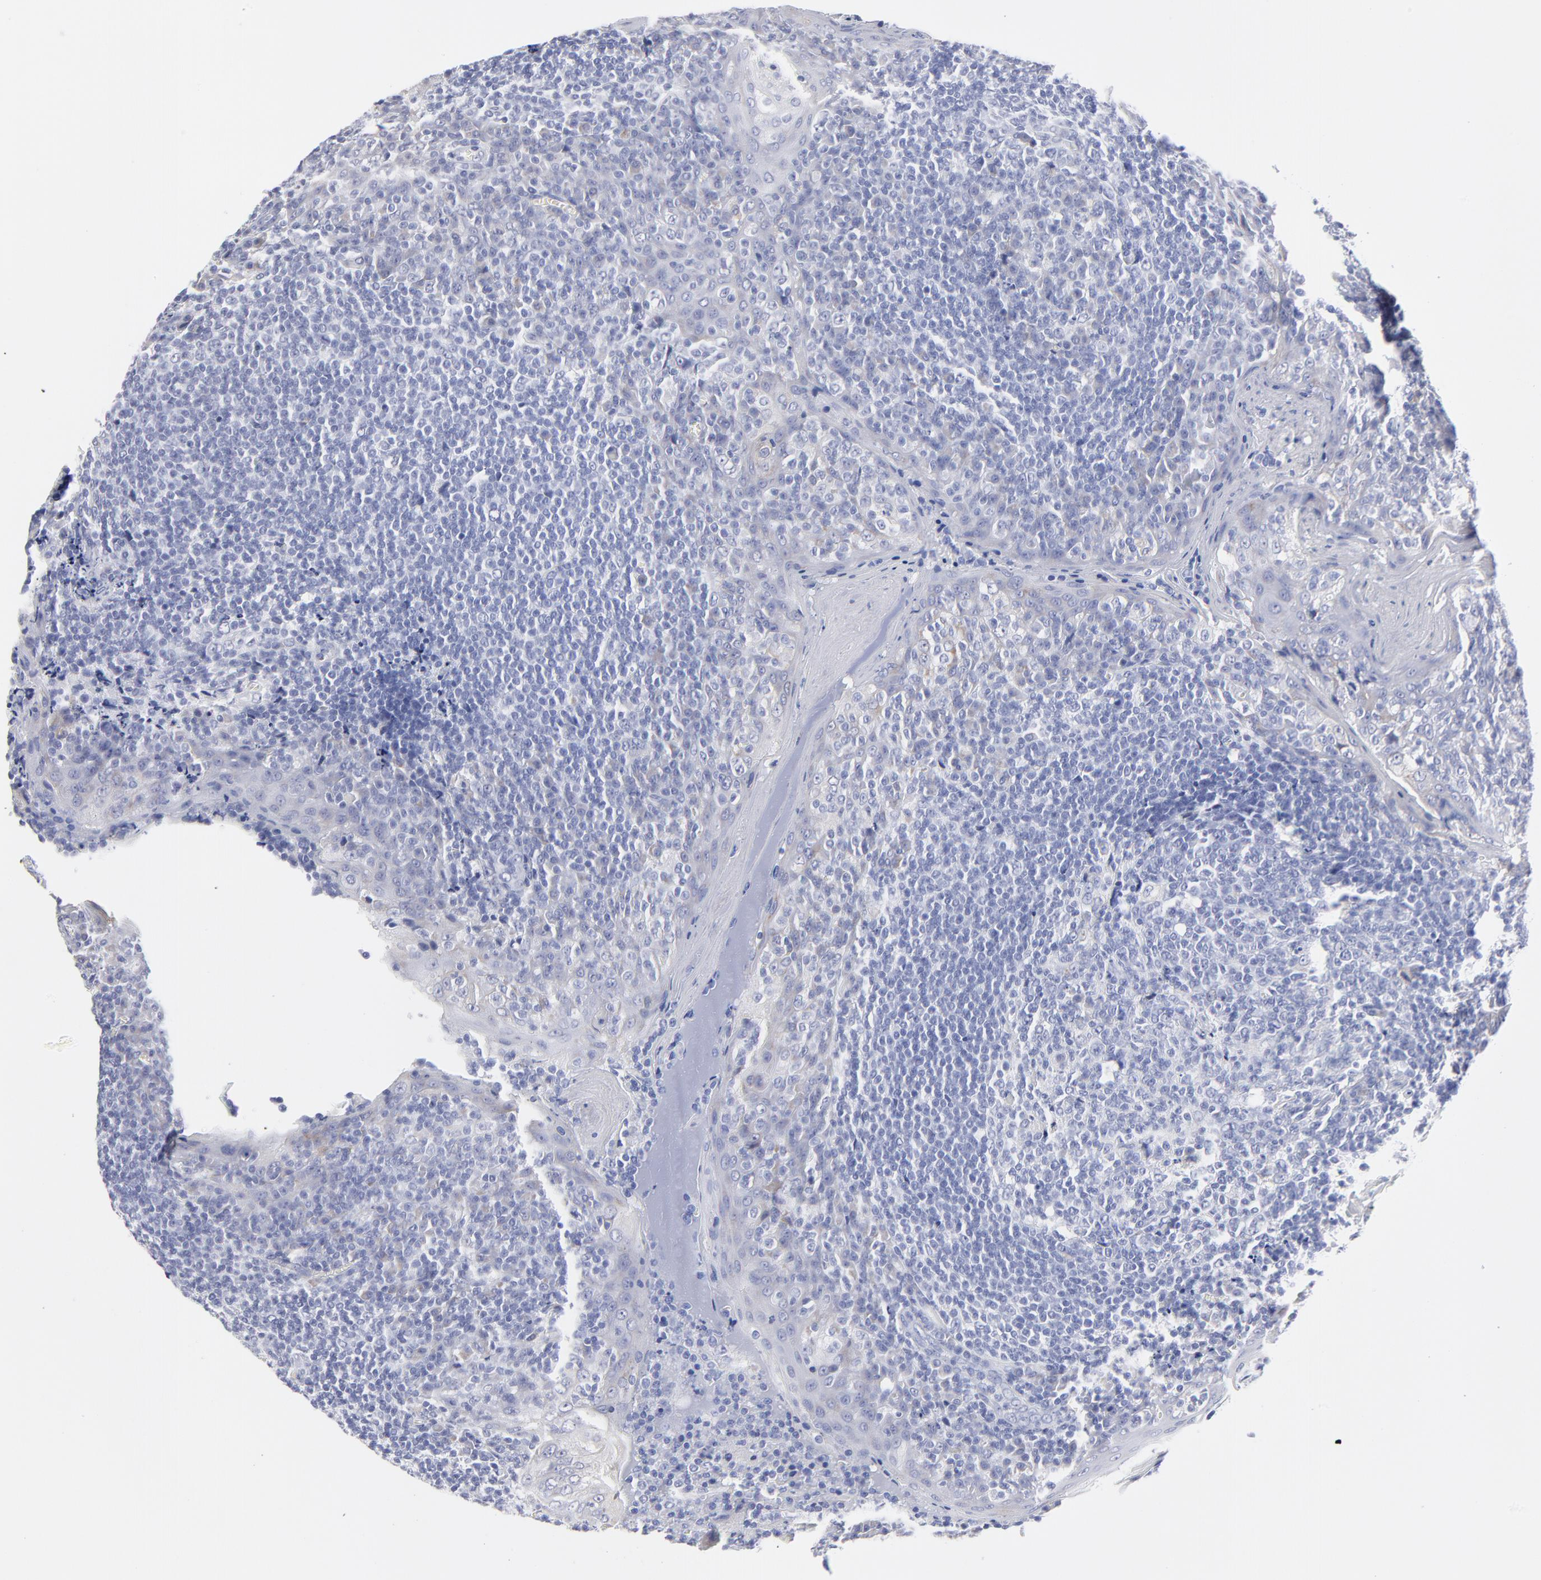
{"staining": {"intensity": "negative", "quantity": "none", "location": "none"}, "tissue": "tonsil", "cell_type": "Germinal center cells", "image_type": "normal", "snomed": [{"axis": "morphology", "description": "Normal tissue, NOS"}, {"axis": "topography", "description": "Tonsil"}], "caption": "Germinal center cells show no significant expression in benign tonsil. (DAB (3,3'-diaminobenzidine) immunohistochemistry (IHC) with hematoxylin counter stain).", "gene": "DUSP9", "patient": {"sex": "male", "age": 31}}